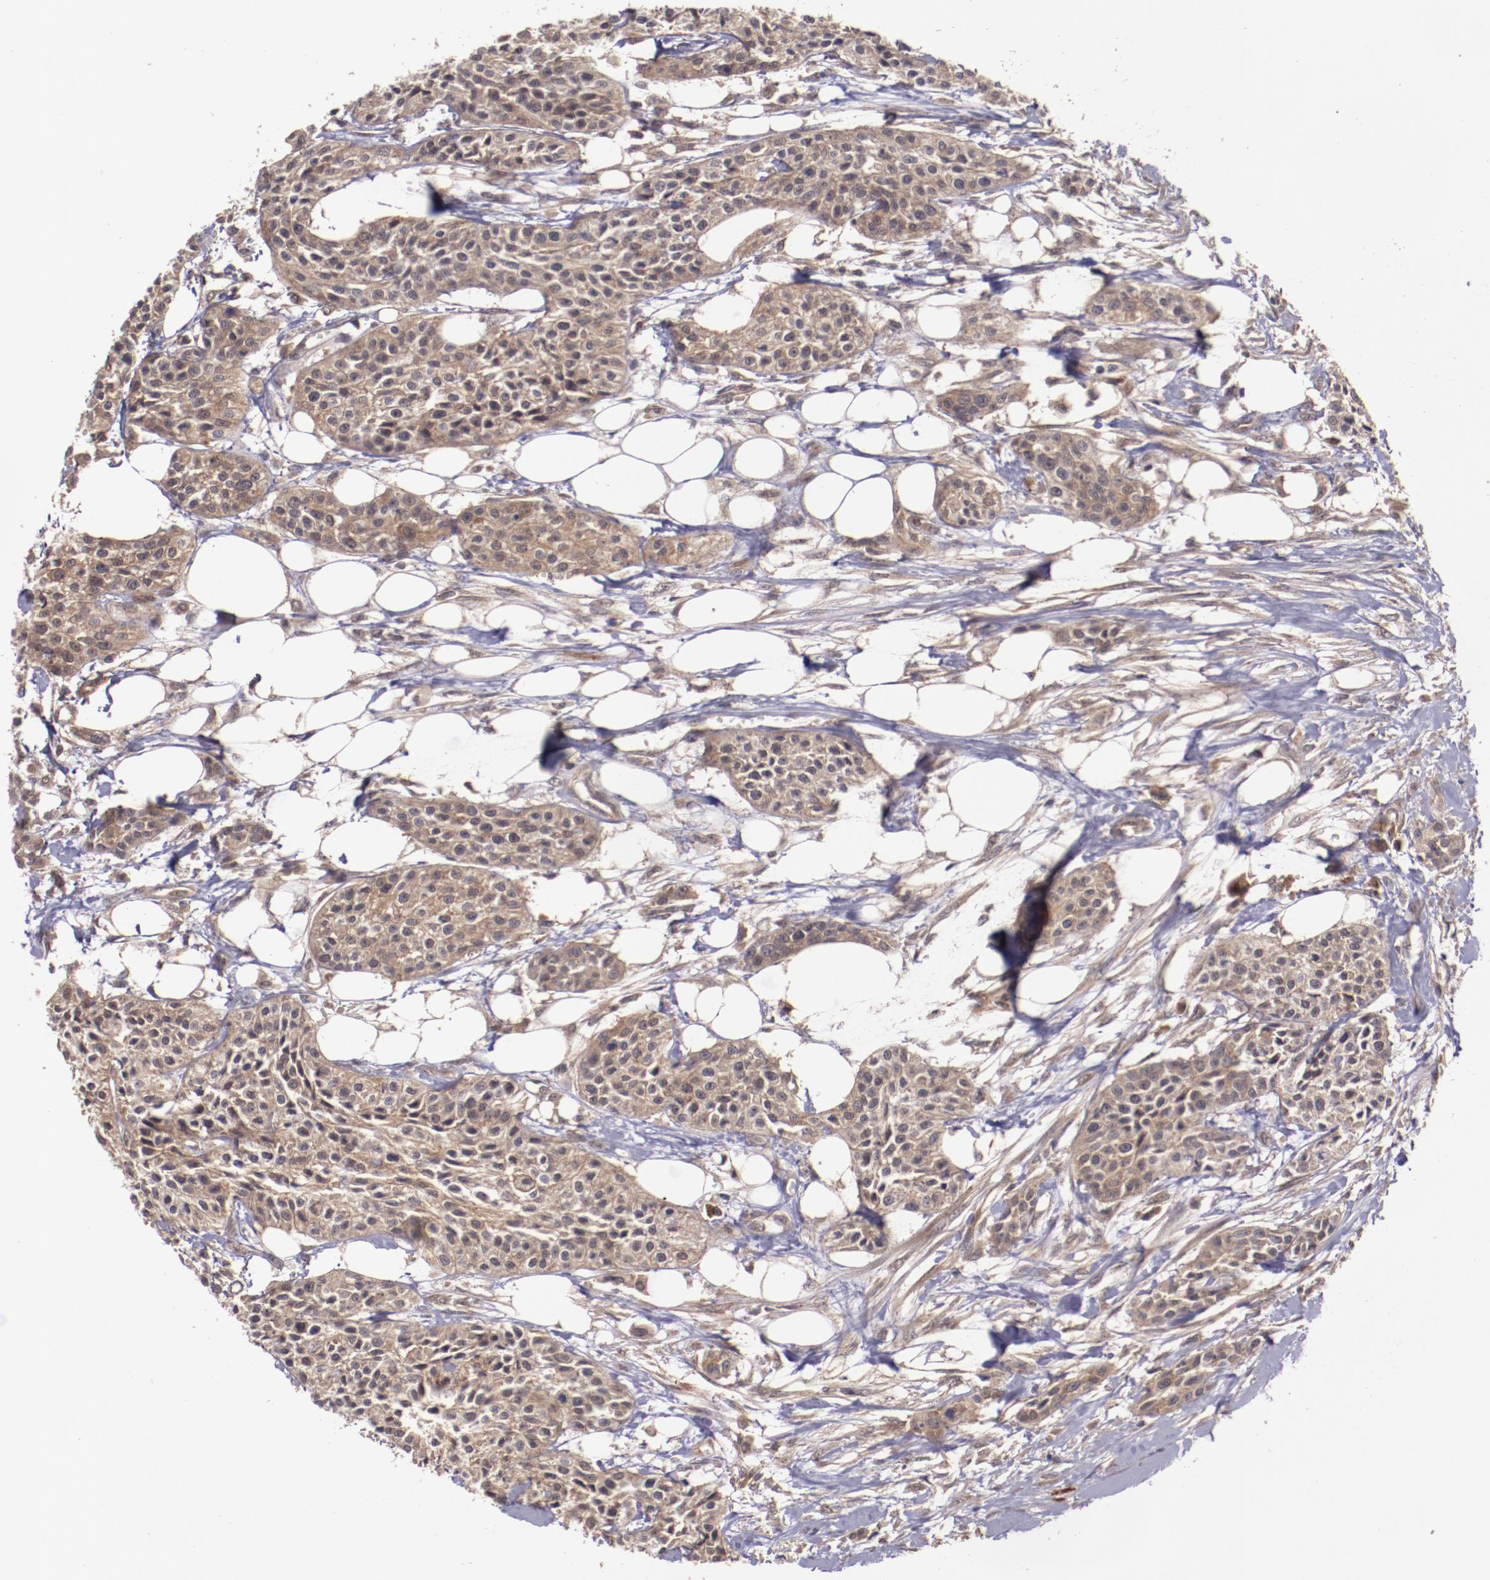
{"staining": {"intensity": "weak", "quantity": ">75%", "location": "cytoplasmic/membranous"}, "tissue": "urothelial cancer", "cell_type": "Tumor cells", "image_type": "cancer", "snomed": [{"axis": "morphology", "description": "Urothelial carcinoma, High grade"}, {"axis": "topography", "description": "Urinary bladder"}], "caption": "Protein expression analysis of urothelial cancer reveals weak cytoplasmic/membranous positivity in approximately >75% of tumor cells. The staining is performed using DAB (3,3'-diaminobenzidine) brown chromogen to label protein expression. The nuclei are counter-stained blue using hematoxylin.", "gene": "FTSJ1", "patient": {"sex": "male", "age": 56}}